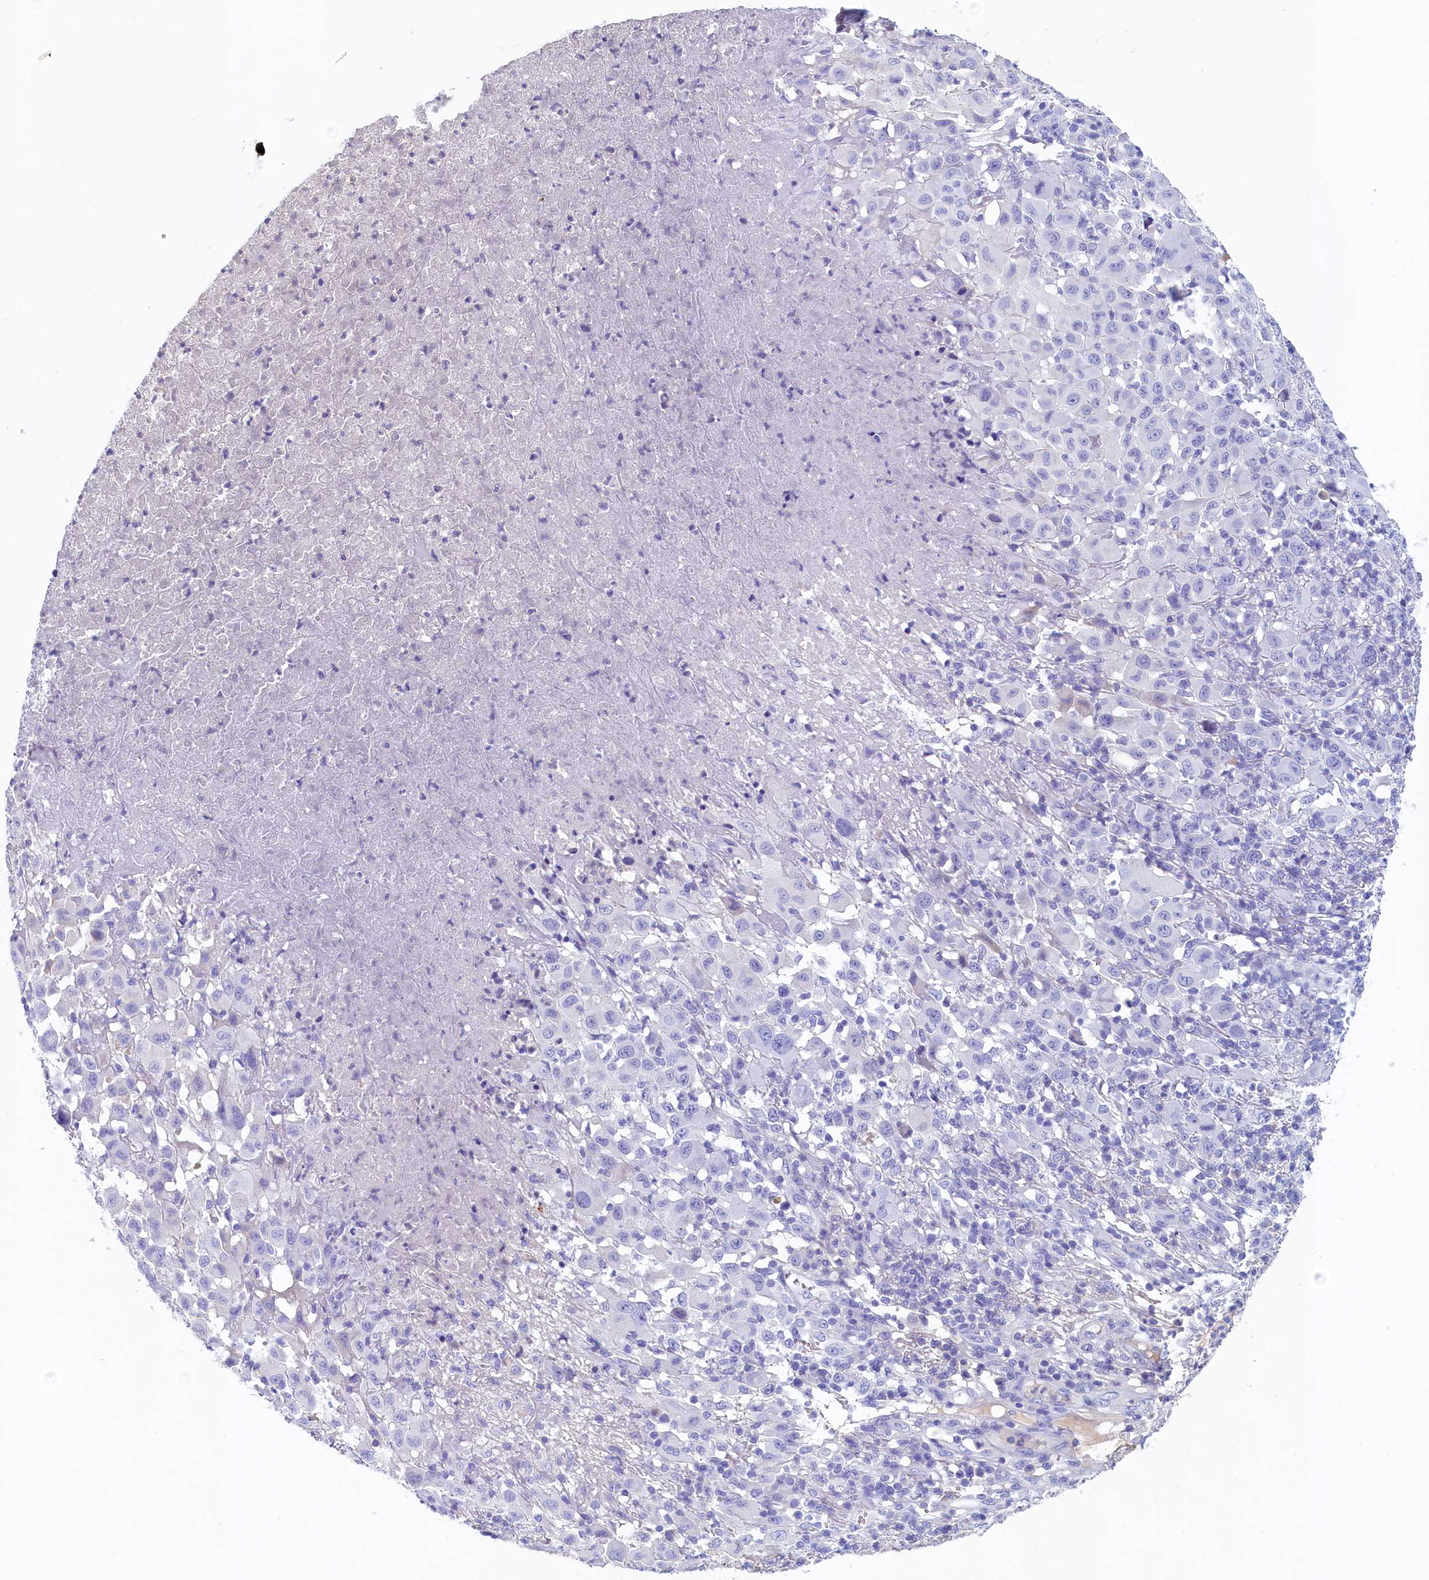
{"staining": {"intensity": "negative", "quantity": "none", "location": "none"}, "tissue": "melanoma", "cell_type": "Tumor cells", "image_type": "cancer", "snomed": [{"axis": "morphology", "description": "Malignant melanoma, NOS"}, {"axis": "topography", "description": "Skin"}], "caption": "This is an immunohistochemistry image of human malignant melanoma. There is no staining in tumor cells.", "gene": "GUCA1C", "patient": {"sex": "male", "age": 73}}